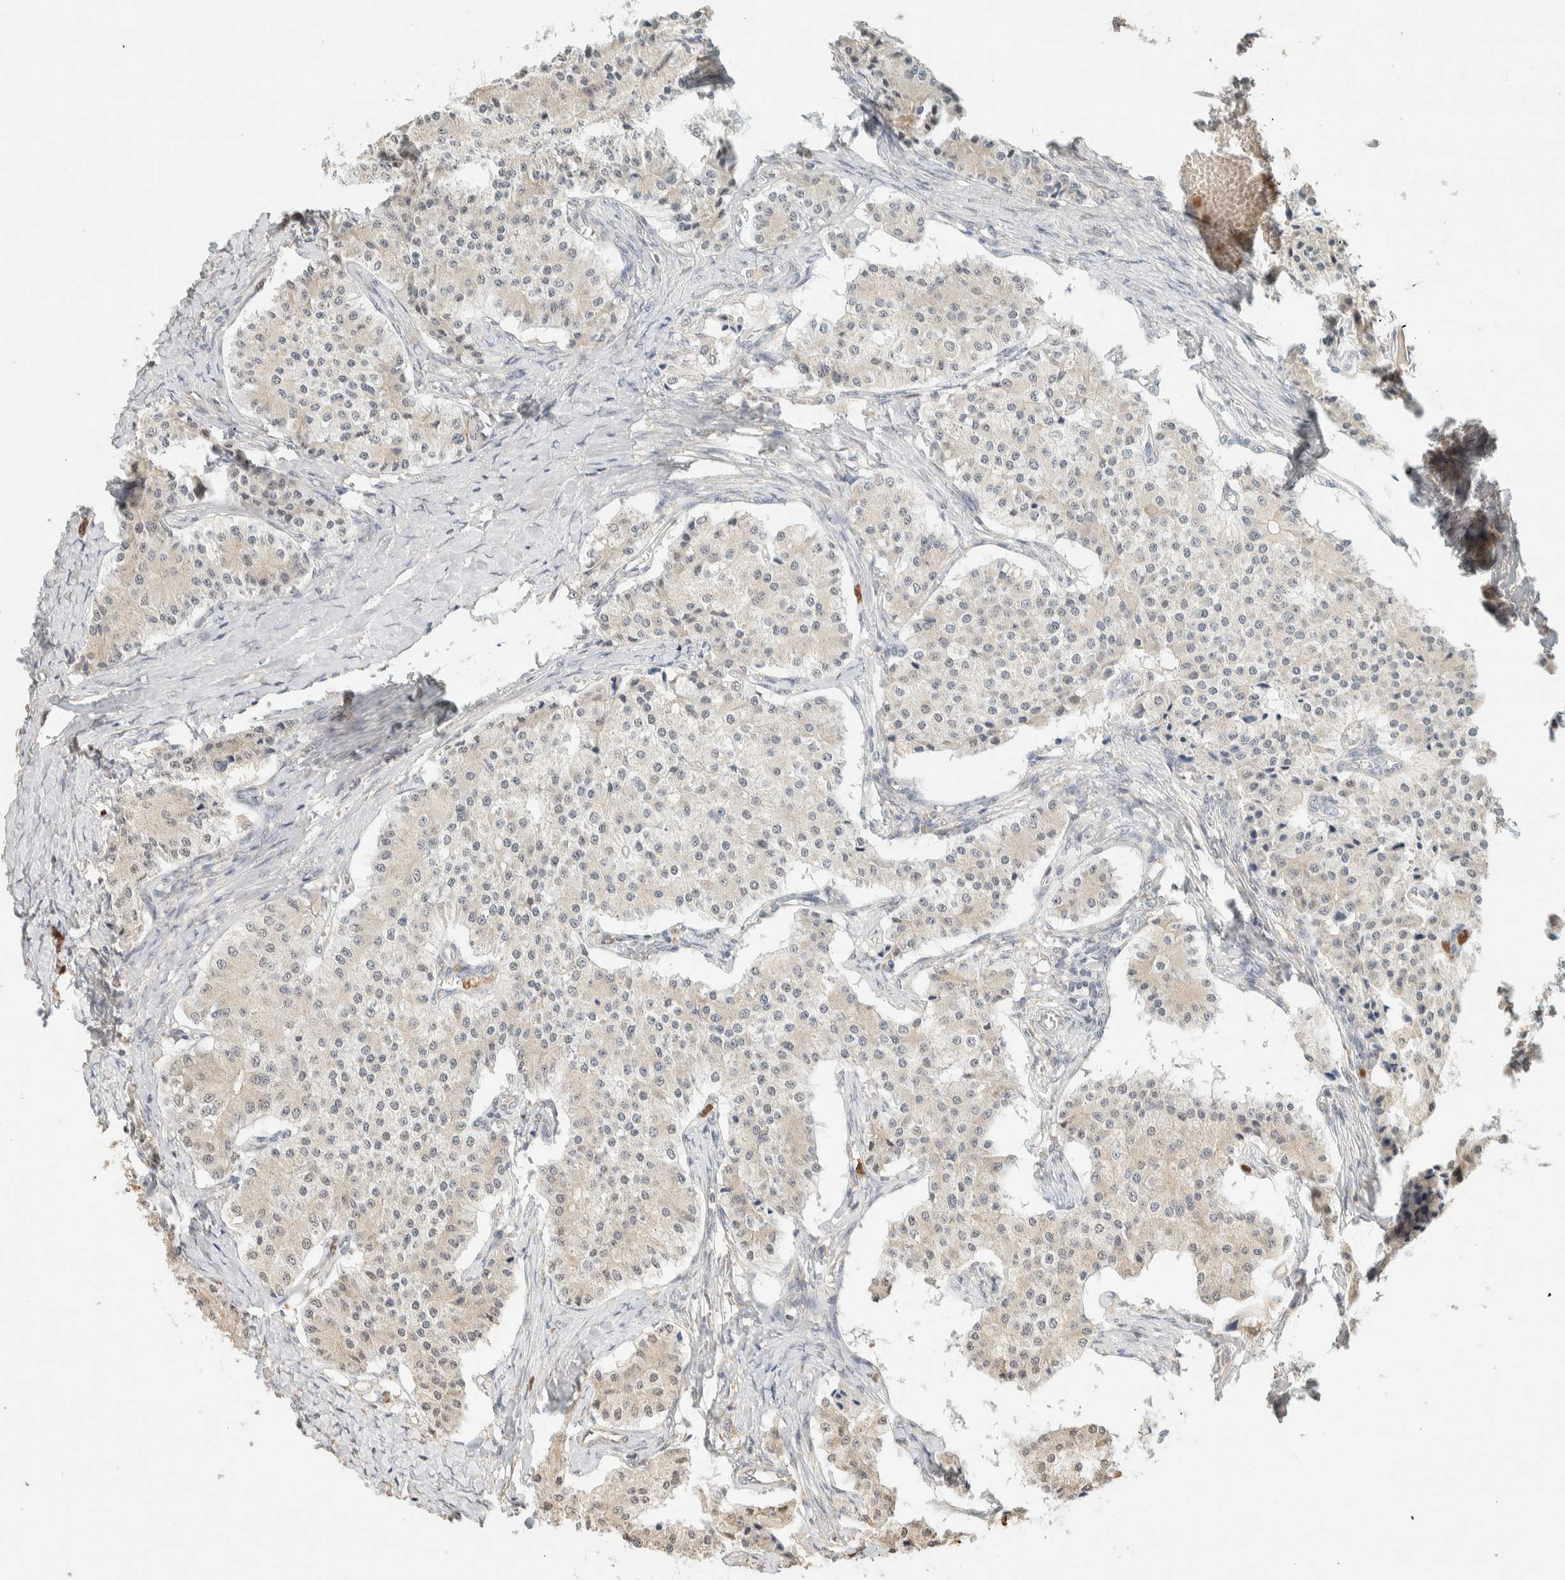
{"staining": {"intensity": "weak", "quantity": "<25%", "location": "cytoplasmic/membranous,nuclear"}, "tissue": "carcinoid", "cell_type": "Tumor cells", "image_type": "cancer", "snomed": [{"axis": "morphology", "description": "Carcinoid, malignant, NOS"}, {"axis": "topography", "description": "Colon"}], "caption": "Image shows no protein staining in tumor cells of carcinoid (malignant) tissue.", "gene": "TTC3", "patient": {"sex": "female", "age": 52}}